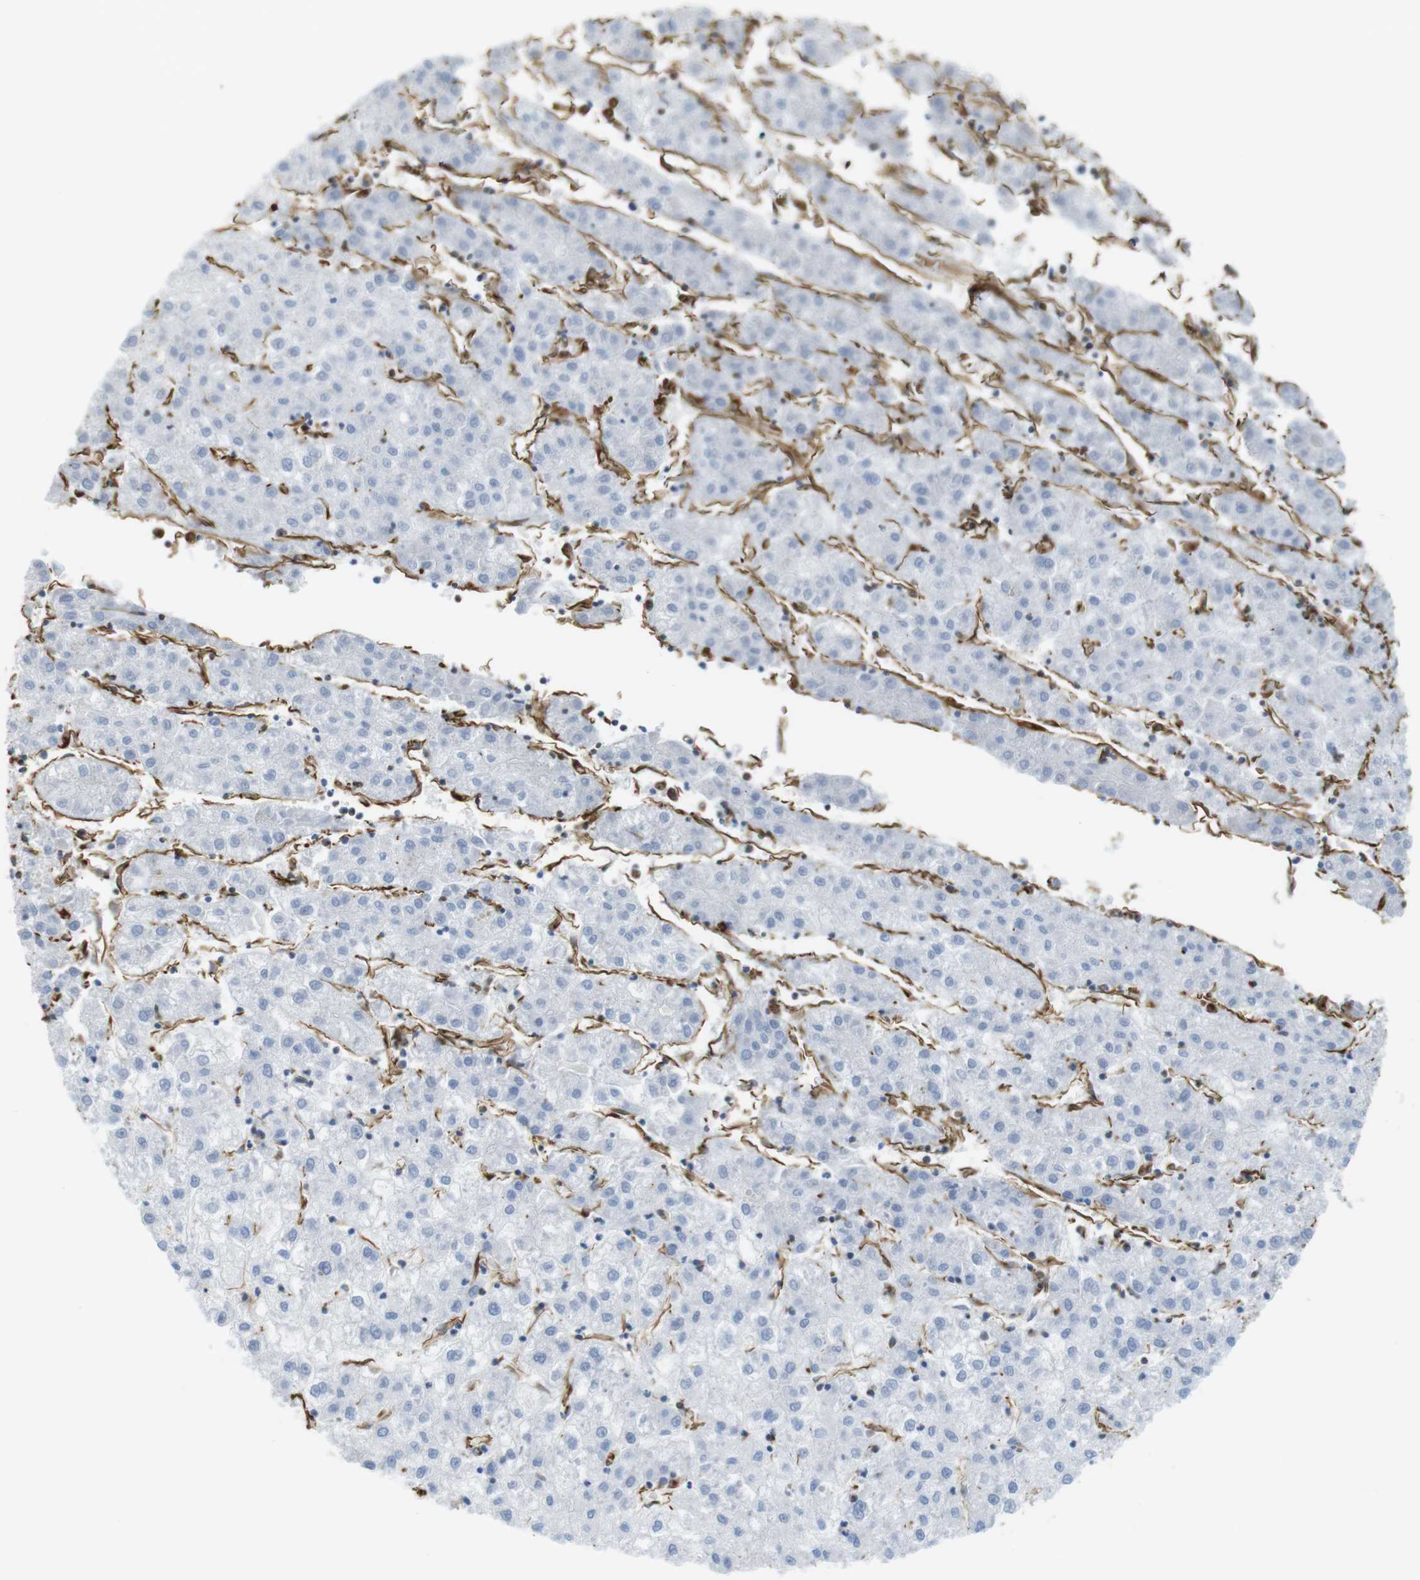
{"staining": {"intensity": "negative", "quantity": "none", "location": "none"}, "tissue": "liver cancer", "cell_type": "Tumor cells", "image_type": "cancer", "snomed": [{"axis": "morphology", "description": "Carcinoma, Hepatocellular, NOS"}, {"axis": "topography", "description": "Liver"}], "caption": "Immunohistochemical staining of liver cancer (hepatocellular carcinoma) reveals no significant staining in tumor cells.", "gene": "RALGPS1", "patient": {"sex": "male", "age": 72}}